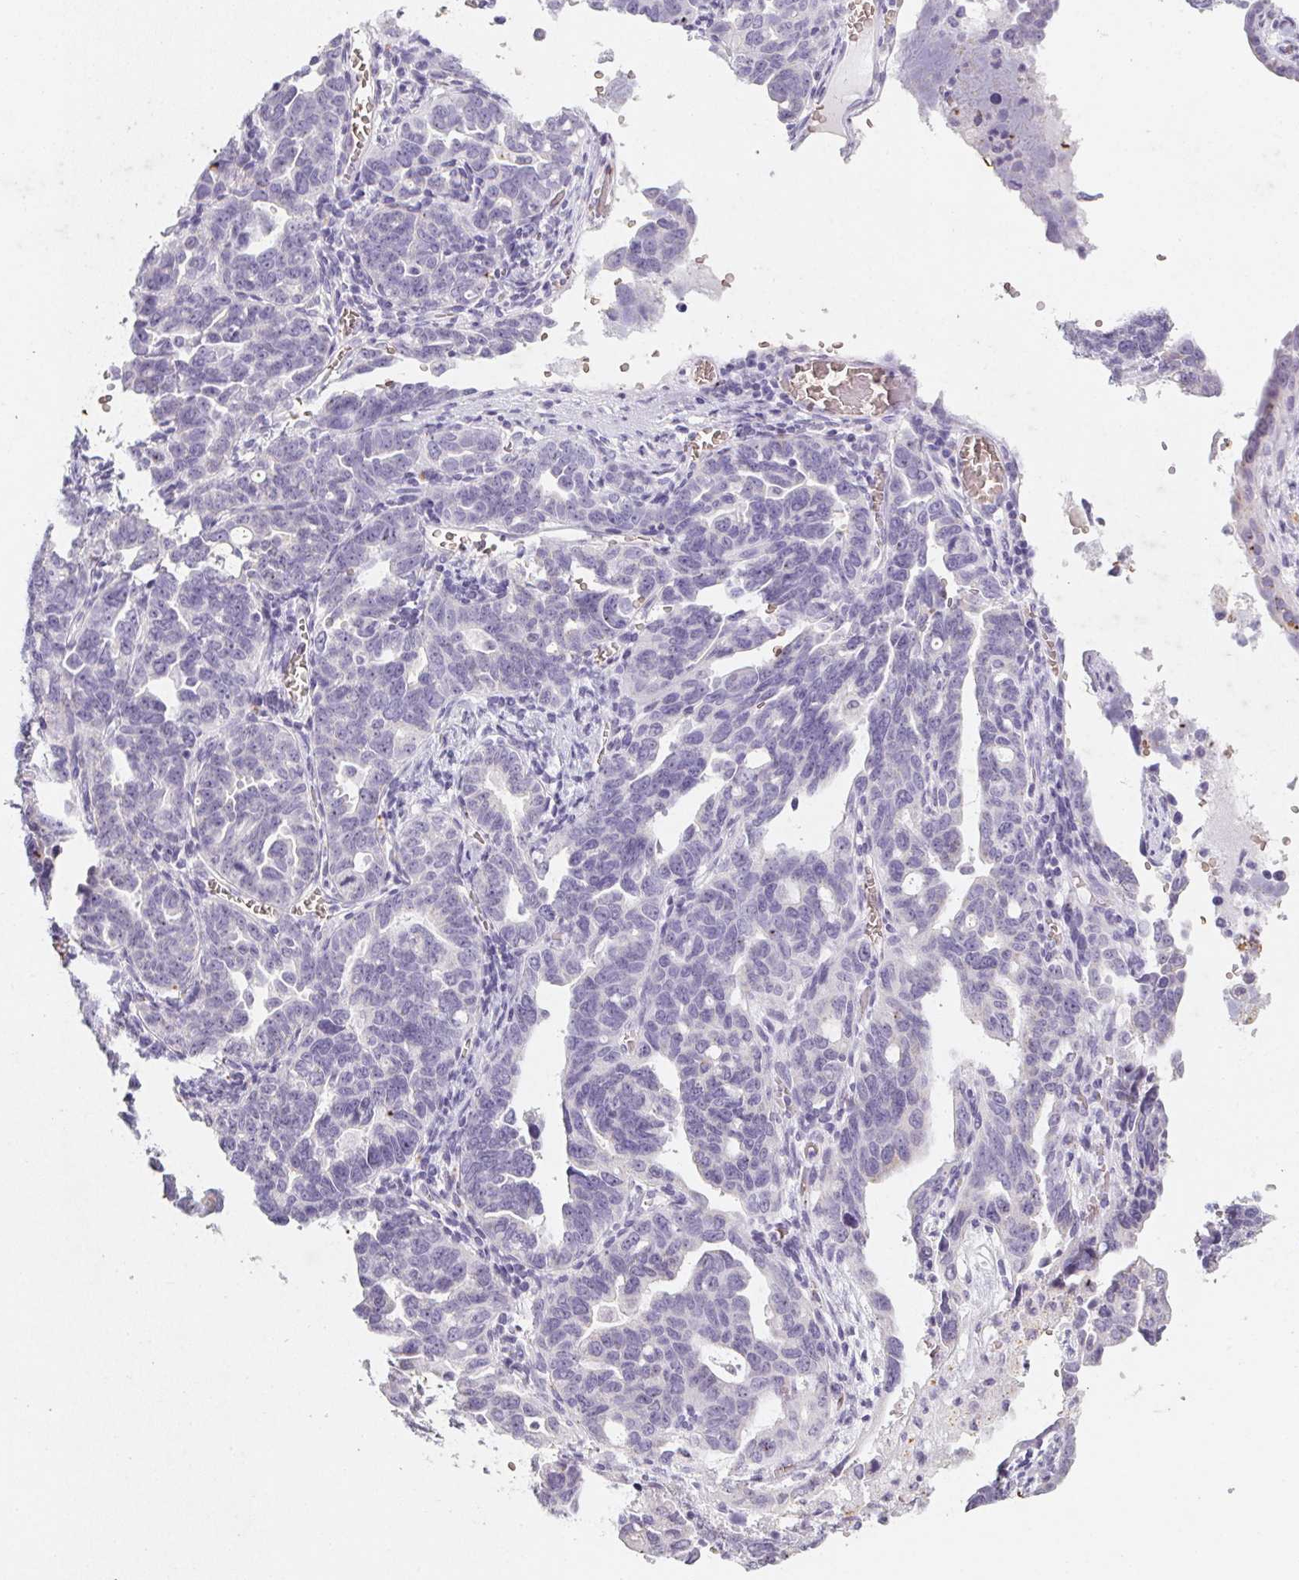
{"staining": {"intensity": "negative", "quantity": "none", "location": "none"}, "tissue": "ovarian cancer", "cell_type": "Tumor cells", "image_type": "cancer", "snomed": [{"axis": "morphology", "description": "Cystadenocarcinoma, serous, NOS"}, {"axis": "topography", "description": "Ovary"}], "caption": "DAB immunohistochemical staining of serous cystadenocarcinoma (ovarian) displays no significant positivity in tumor cells. The staining was performed using DAB (3,3'-diaminobenzidine) to visualize the protein expression in brown, while the nuclei were stained in blue with hematoxylin (Magnification: 20x).", "gene": "DCD", "patient": {"sex": "female", "age": 69}}